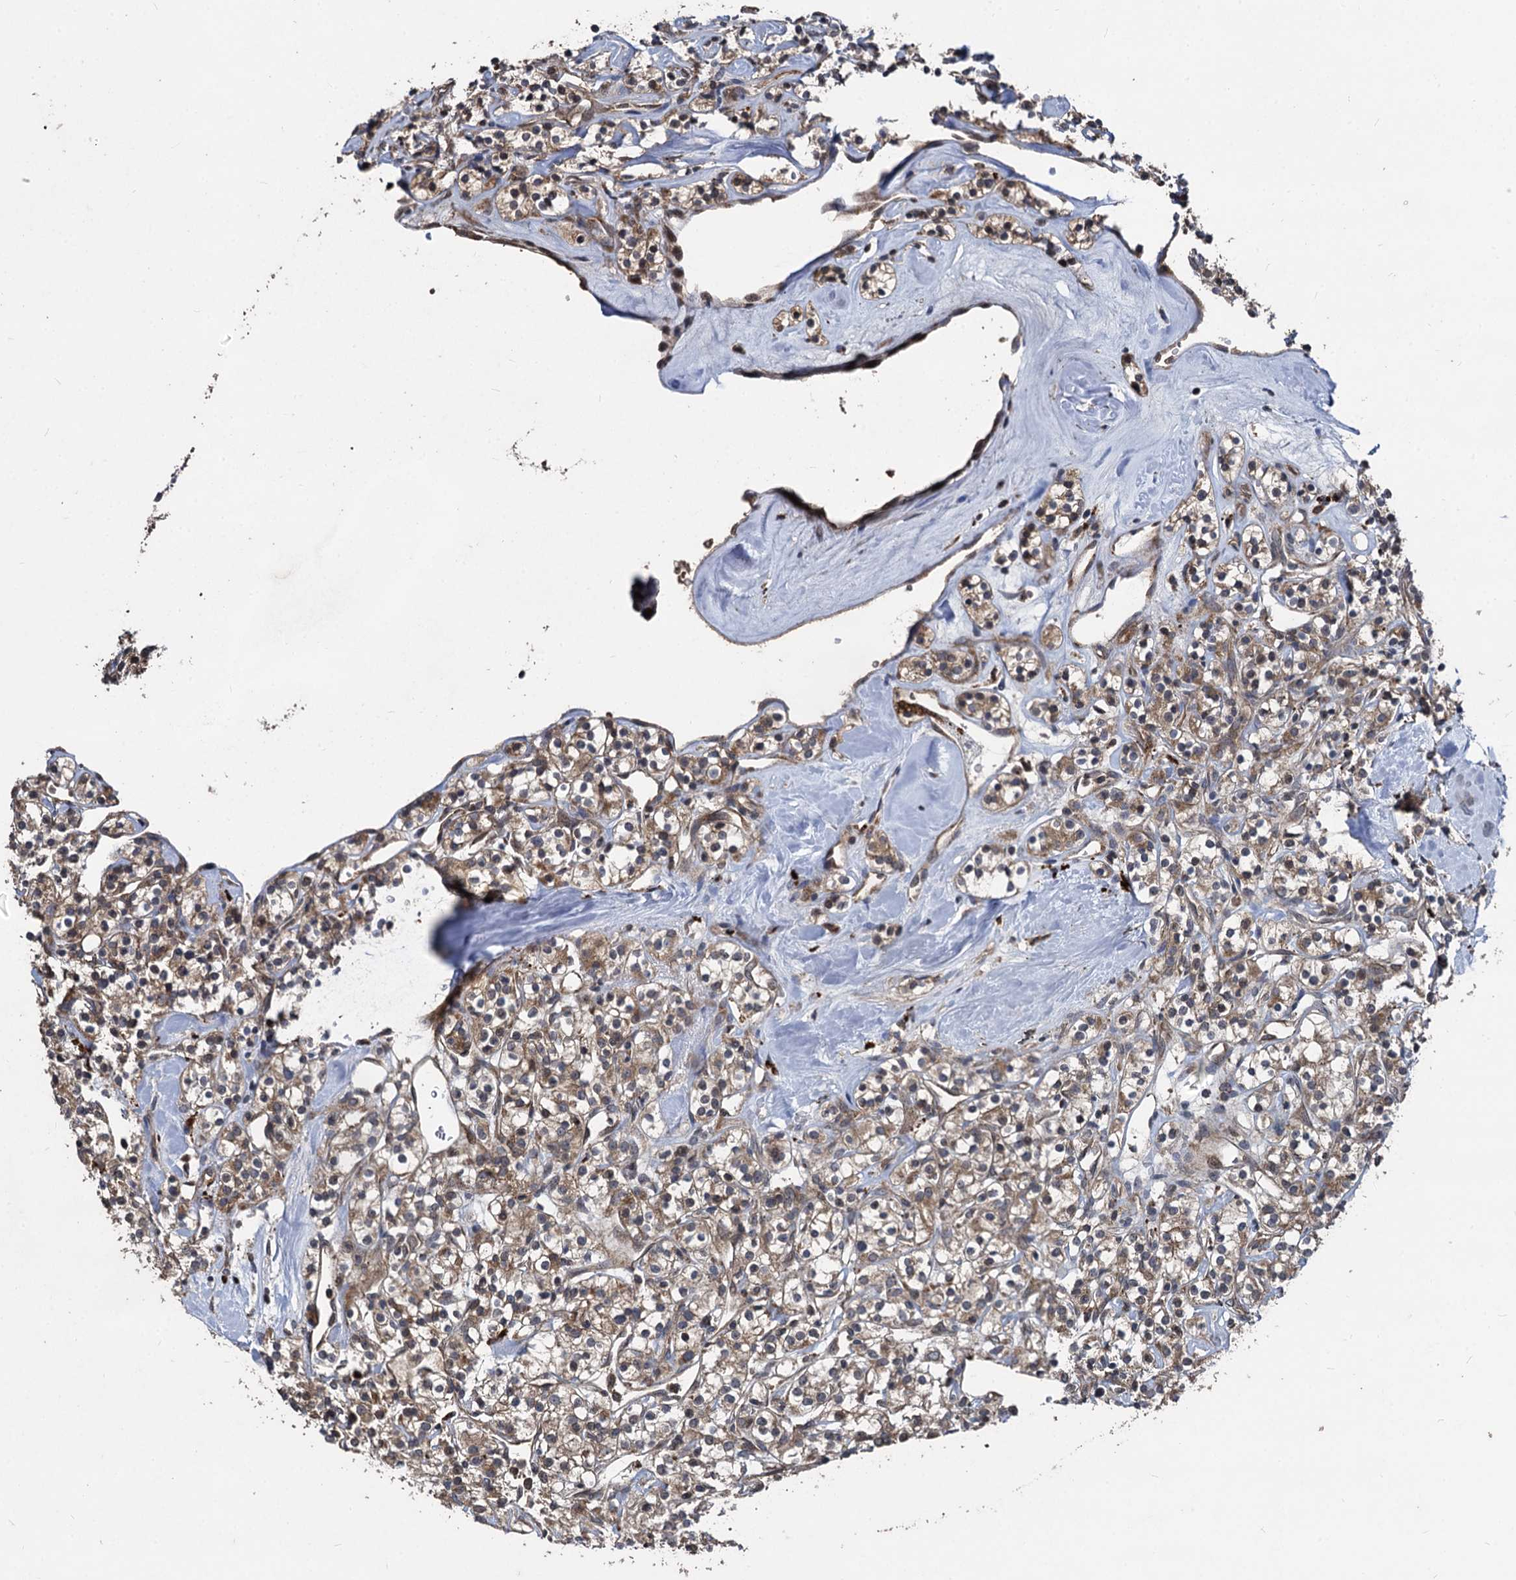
{"staining": {"intensity": "moderate", "quantity": ">75%", "location": "cytoplasmic/membranous"}, "tissue": "renal cancer", "cell_type": "Tumor cells", "image_type": "cancer", "snomed": [{"axis": "morphology", "description": "Adenocarcinoma, NOS"}, {"axis": "topography", "description": "Kidney"}], "caption": "Tumor cells demonstrate medium levels of moderate cytoplasmic/membranous staining in approximately >75% of cells in human renal cancer (adenocarcinoma).", "gene": "BCL2L2", "patient": {"sex": "male", "age": 77}}